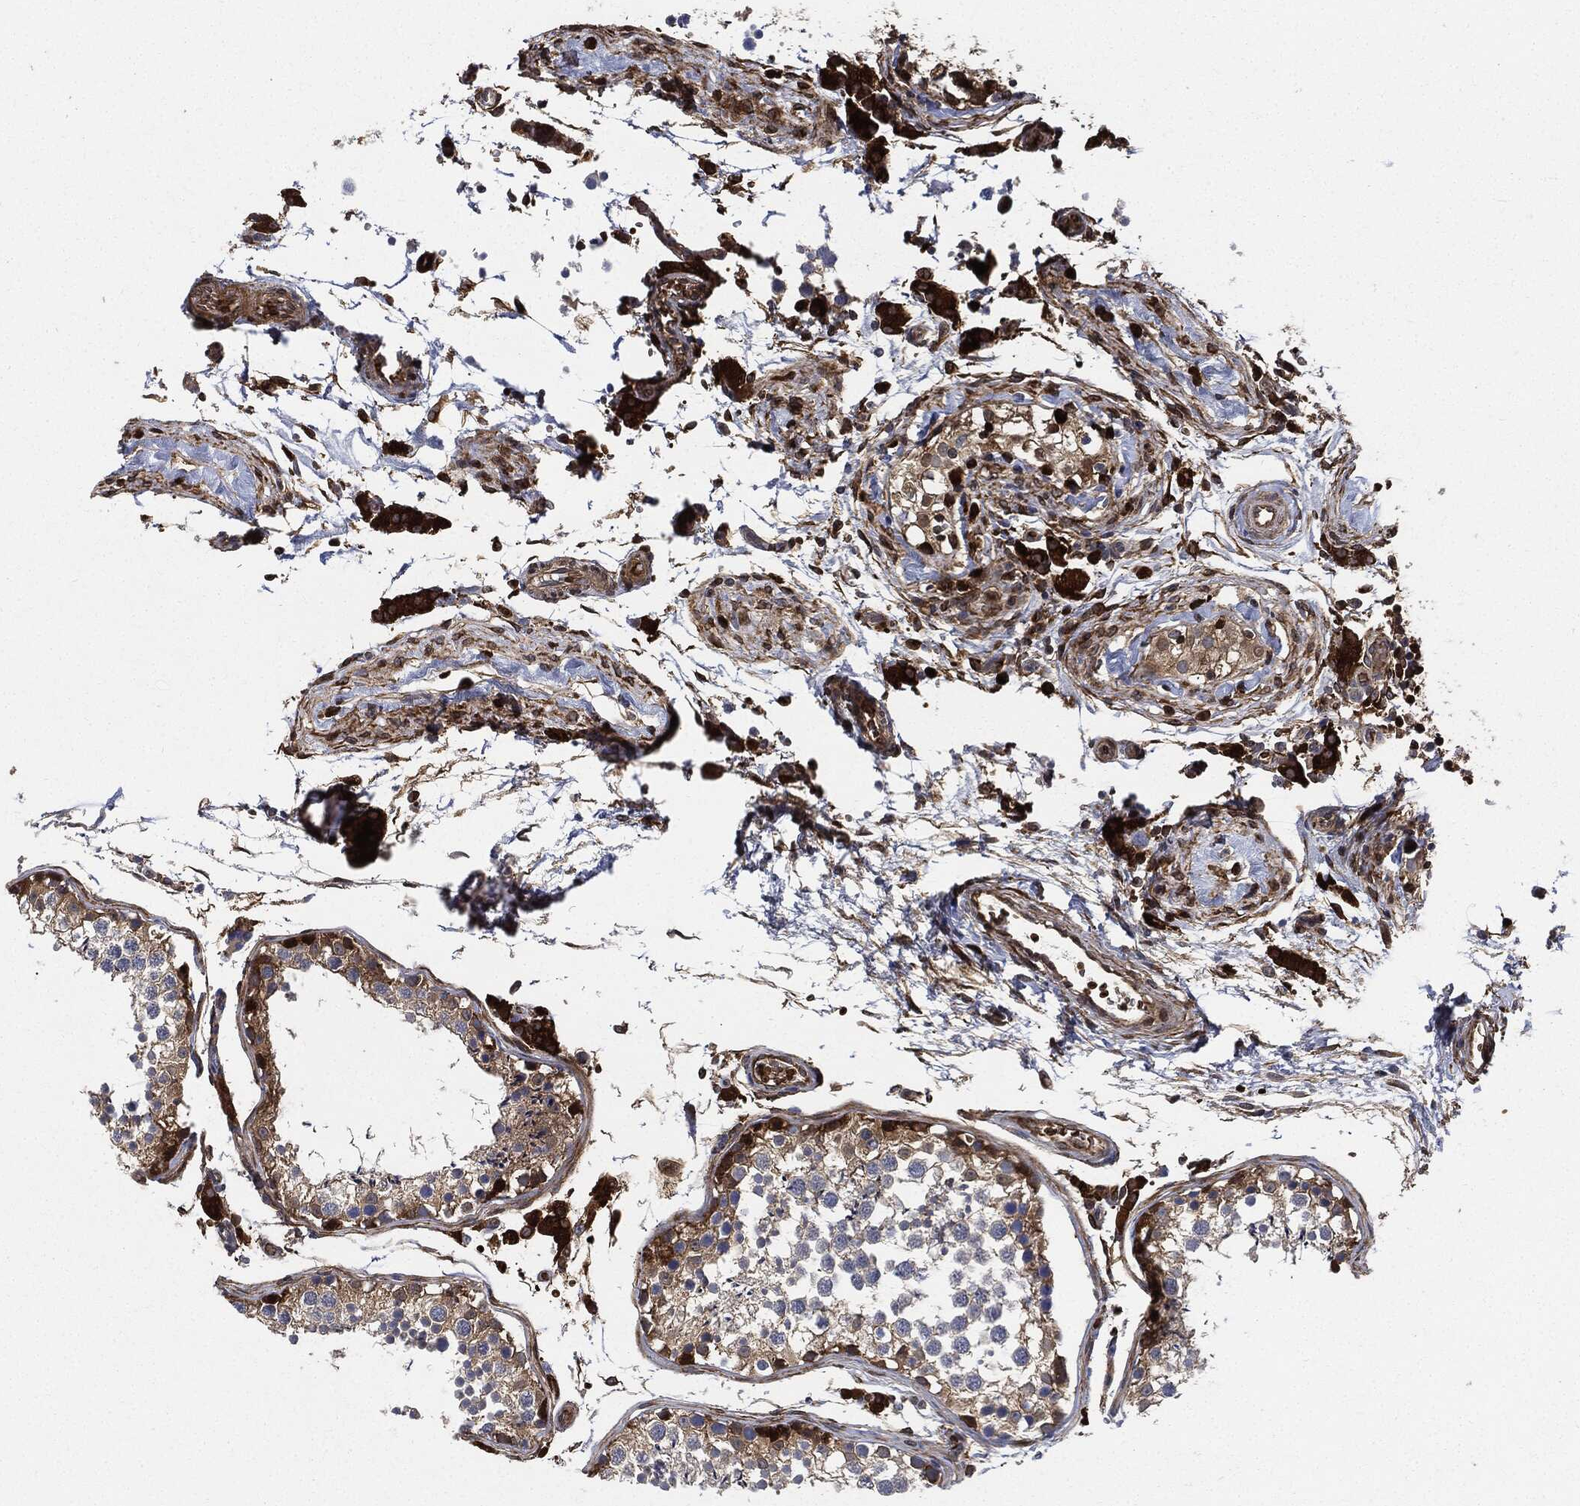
{"staining": {"intensity": "moderate", "quantity": ">75%", "location": "cytoplasmic/membranous"}, "tissue": "testis", "cell_type": "Cells in seminiferous ducts", "image_type": "normal", "snomed": [{"axis": "morphology", "description": "Normal tissue, NOS"}, {"axis": "topography", "description": "Testis"}], "caption": "The micrograph displays staining of benign testis, revealing moderate cytoplasmic/membranous protein positivity (brown color) within cells in seminiferous ducts.", "gene": "PRDX2", "patient": {"sex": "male", "age": 29}}